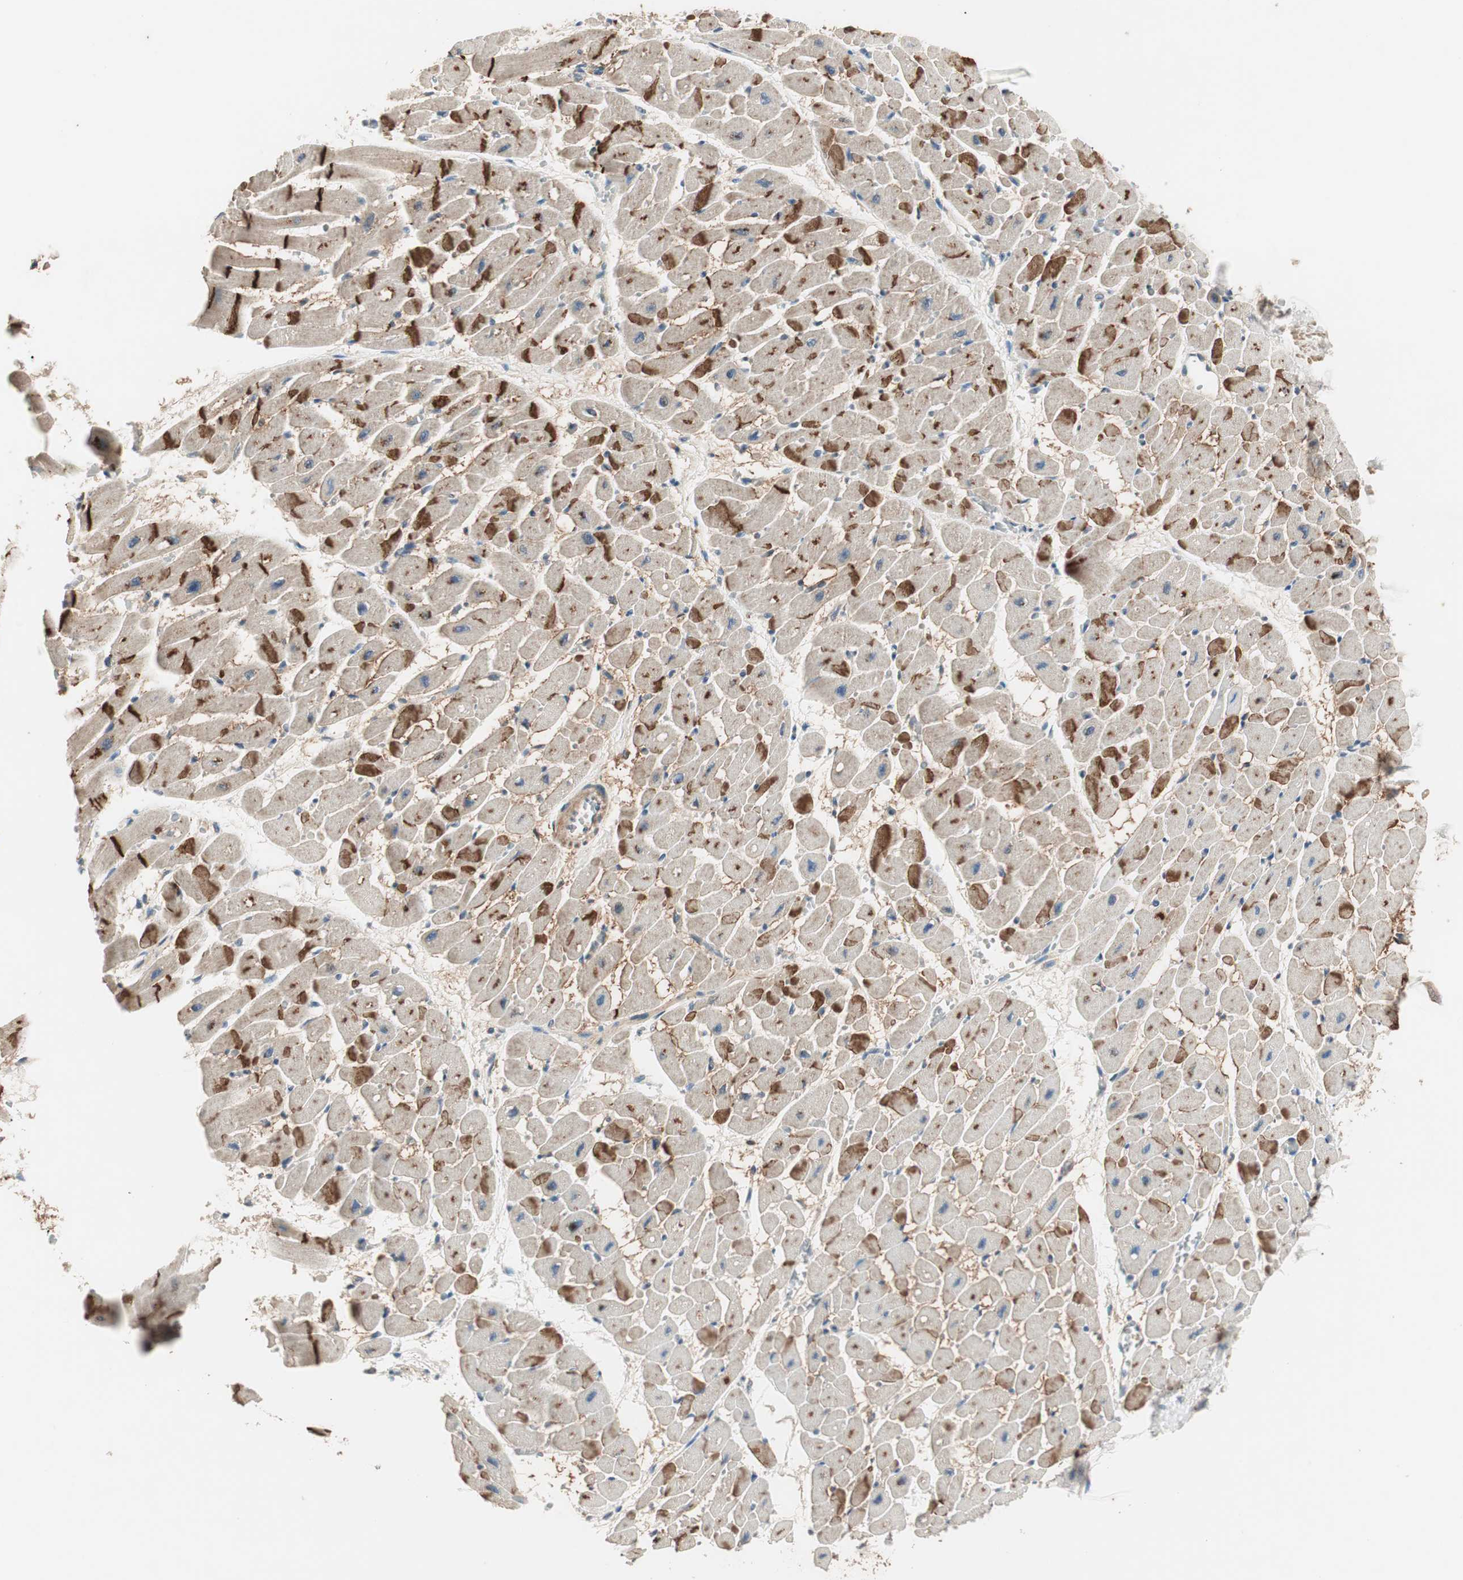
{"staining": {"intensity": "strong", "quantity": "25%-75%", "location": "cytoplasmic/membranous"}, "tissue": "heart muscle", "cell_type": "Cardiomyocytes", "image_type": "normal", "snomed": [{"axis": "morphology", "description": "Normal tissue, NOS"}, {"axis": "topography", "description": "Heart"}], "caption": "Heart muscle stained for a protein (brown) reveals strong cytoplasmic/membranous positive positivity in approximately 25%-75% of cardiomyocytes.", "gene": "HPN", "patient": {"sex": "male", "age": 45}}